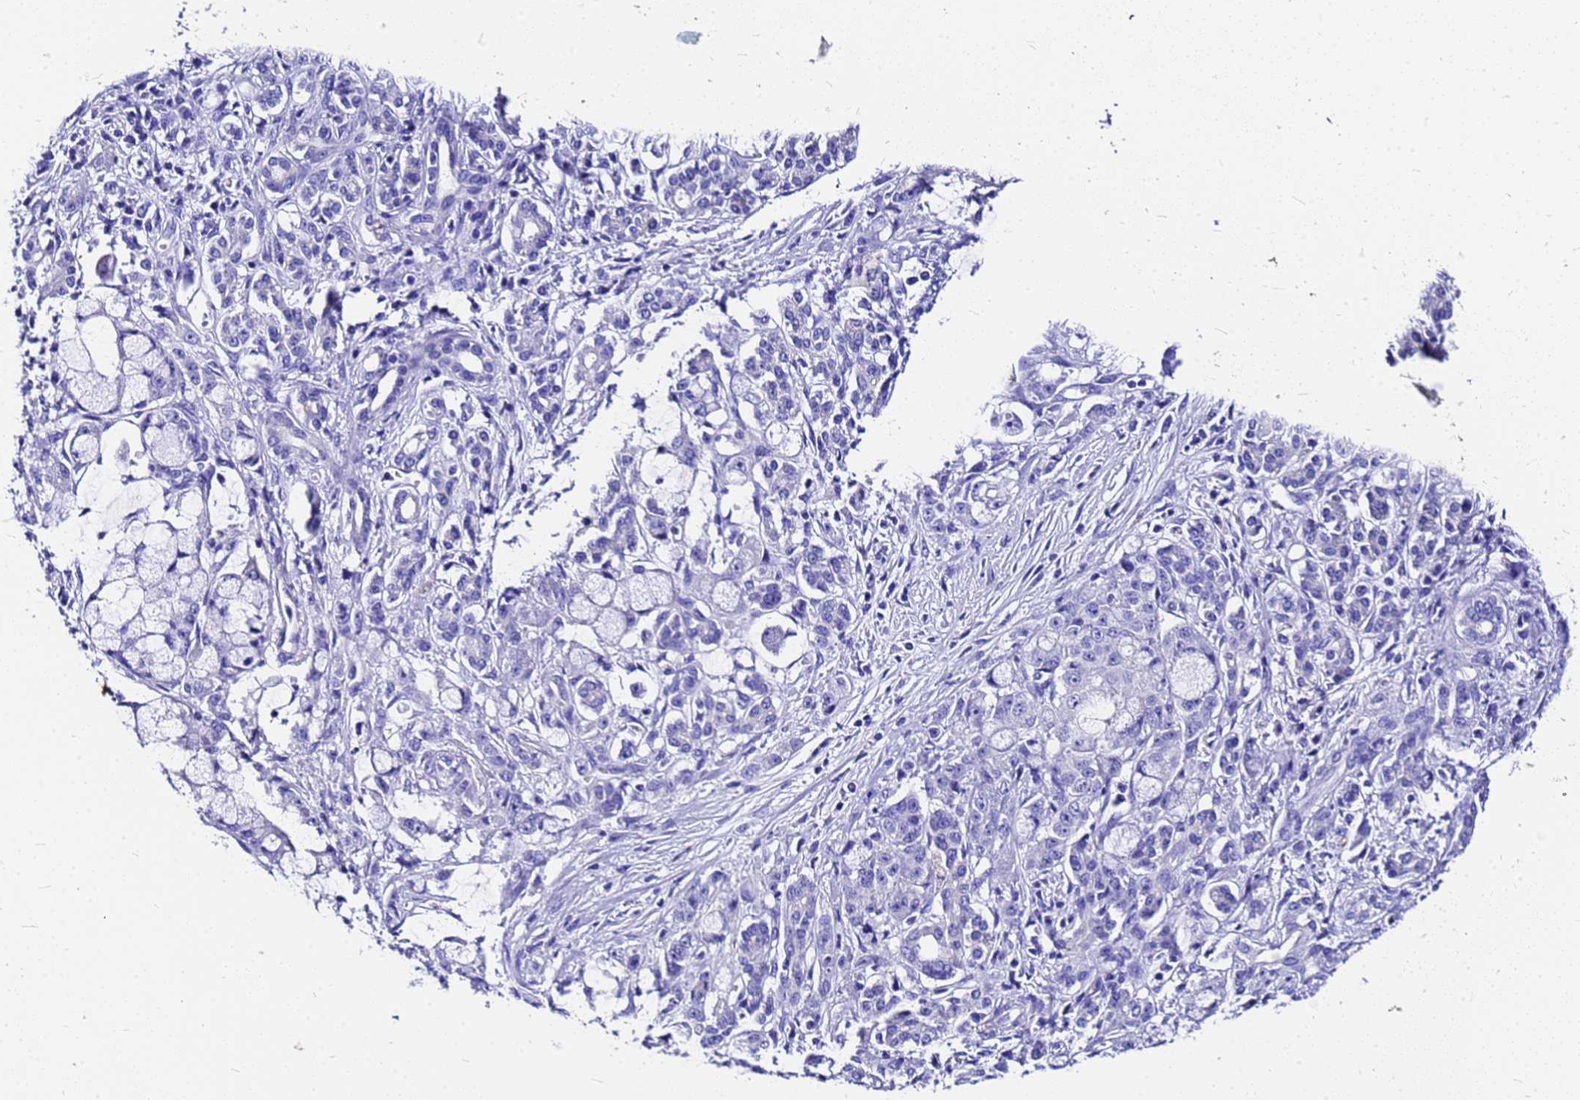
{"staining": {"intensity": "negative", "quantity": "none", "location": "none"}, "tissue": "pancreatic cancer", "cell_type": "Tumor cells", "image_type": "cancer", "snomed": [{"axis": "morphology", "description": "Adenocarcinoma, NOS"}, {"axis": "topography", "description": "Pancreas"}], "caption": "Adenocarcinoma (pancreatic) stained for a protein using immunohistochemistry reveals no positivity tumor cells.", "gene": "HERC4", "patient": {"sex": "female", "age": 73}}